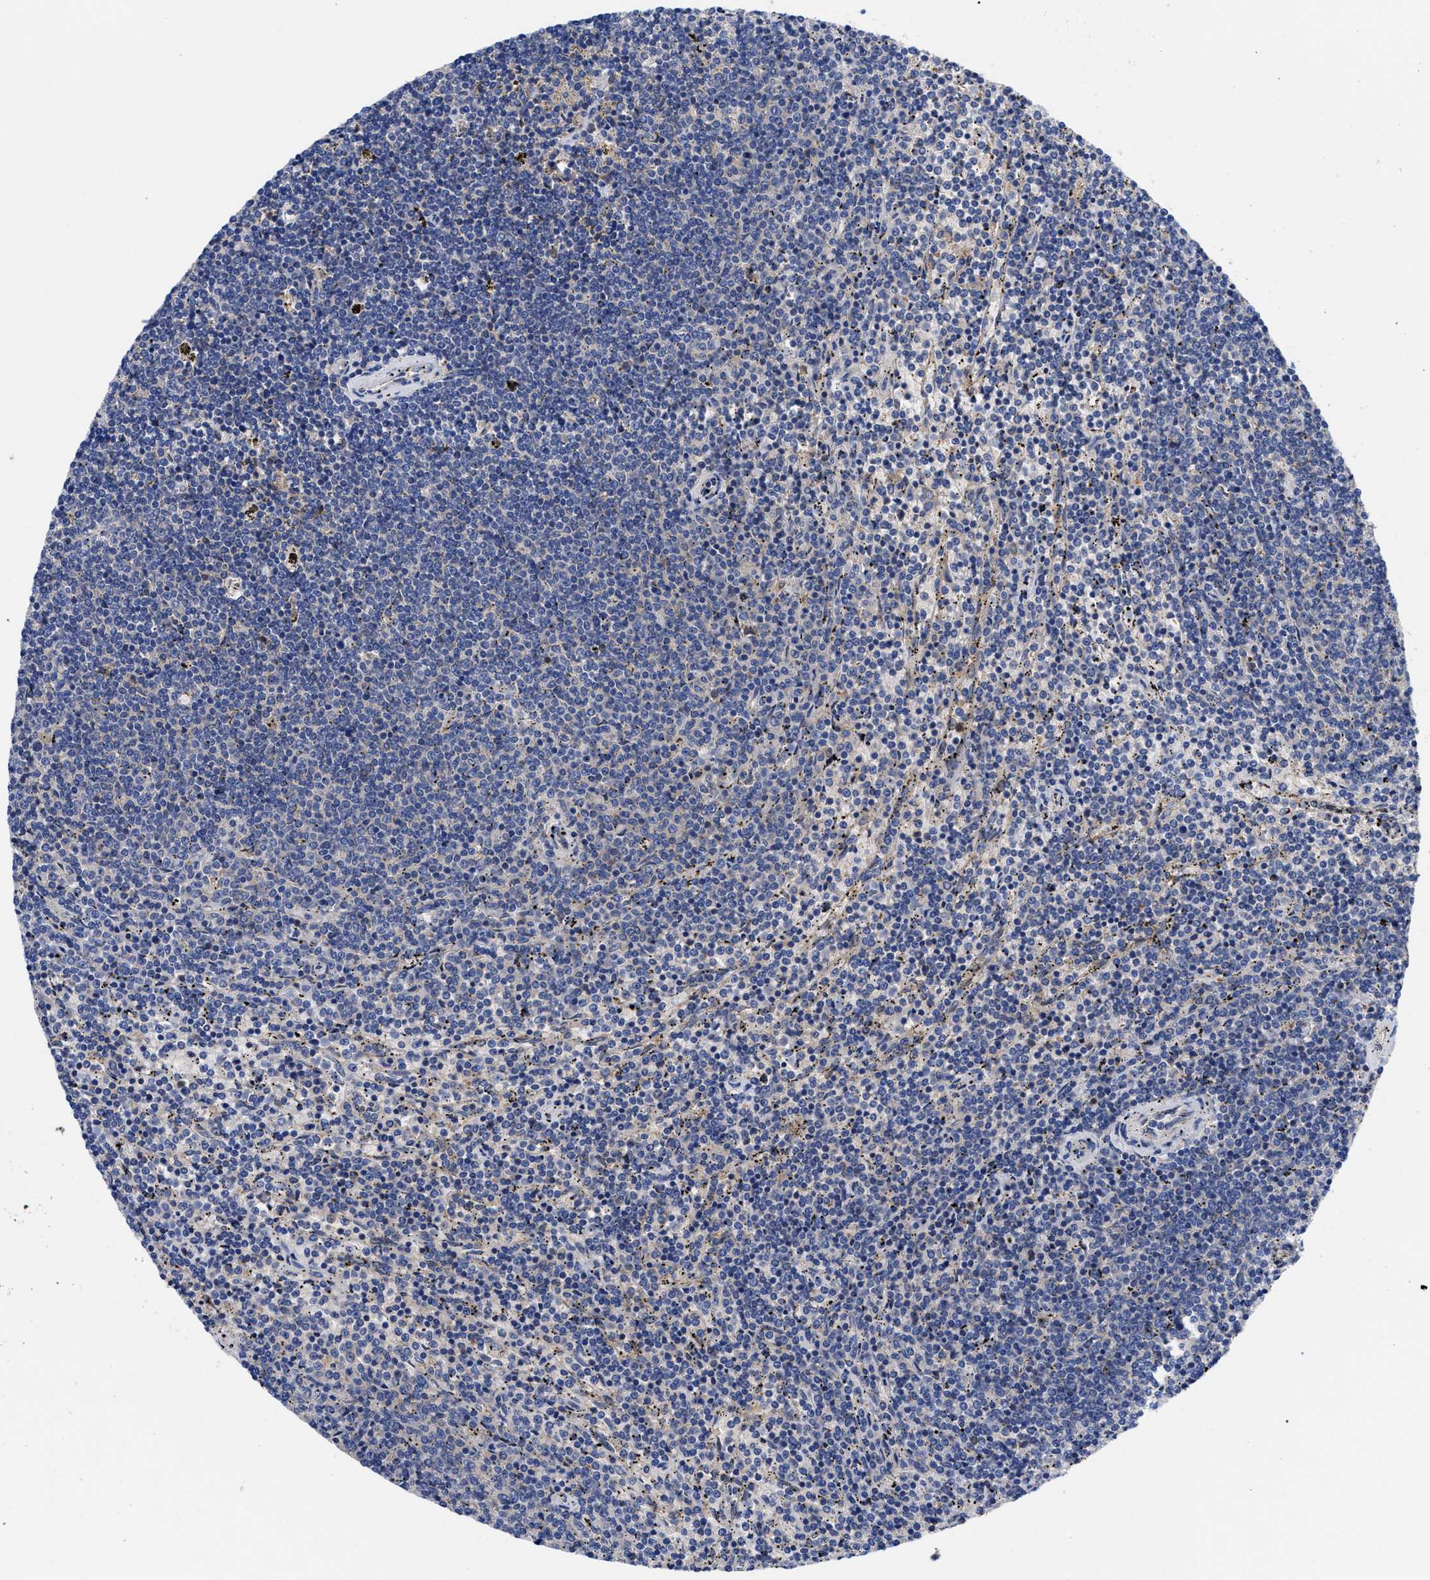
{"staining": {"intensity": "negative", "quantity": "none", "location": "none"}, "tissue": "lymphoma", "cell_type": "Tumor cells", "image_type": "cancer", "snomed": [{"axis": "morphology", "description": "Malignant lymphoma, non-Hodgkin's type, Low grade"}, {"axis": "topography", "description": "Spleen"}], "caption": "Immunohistochemistry (IHC) micrograph of human lymphoma stained for a protein (brown), which reveals no positivity in tumor cells.", "gene": "RBKS", "patient": {"sex": "female", "age": 50}}